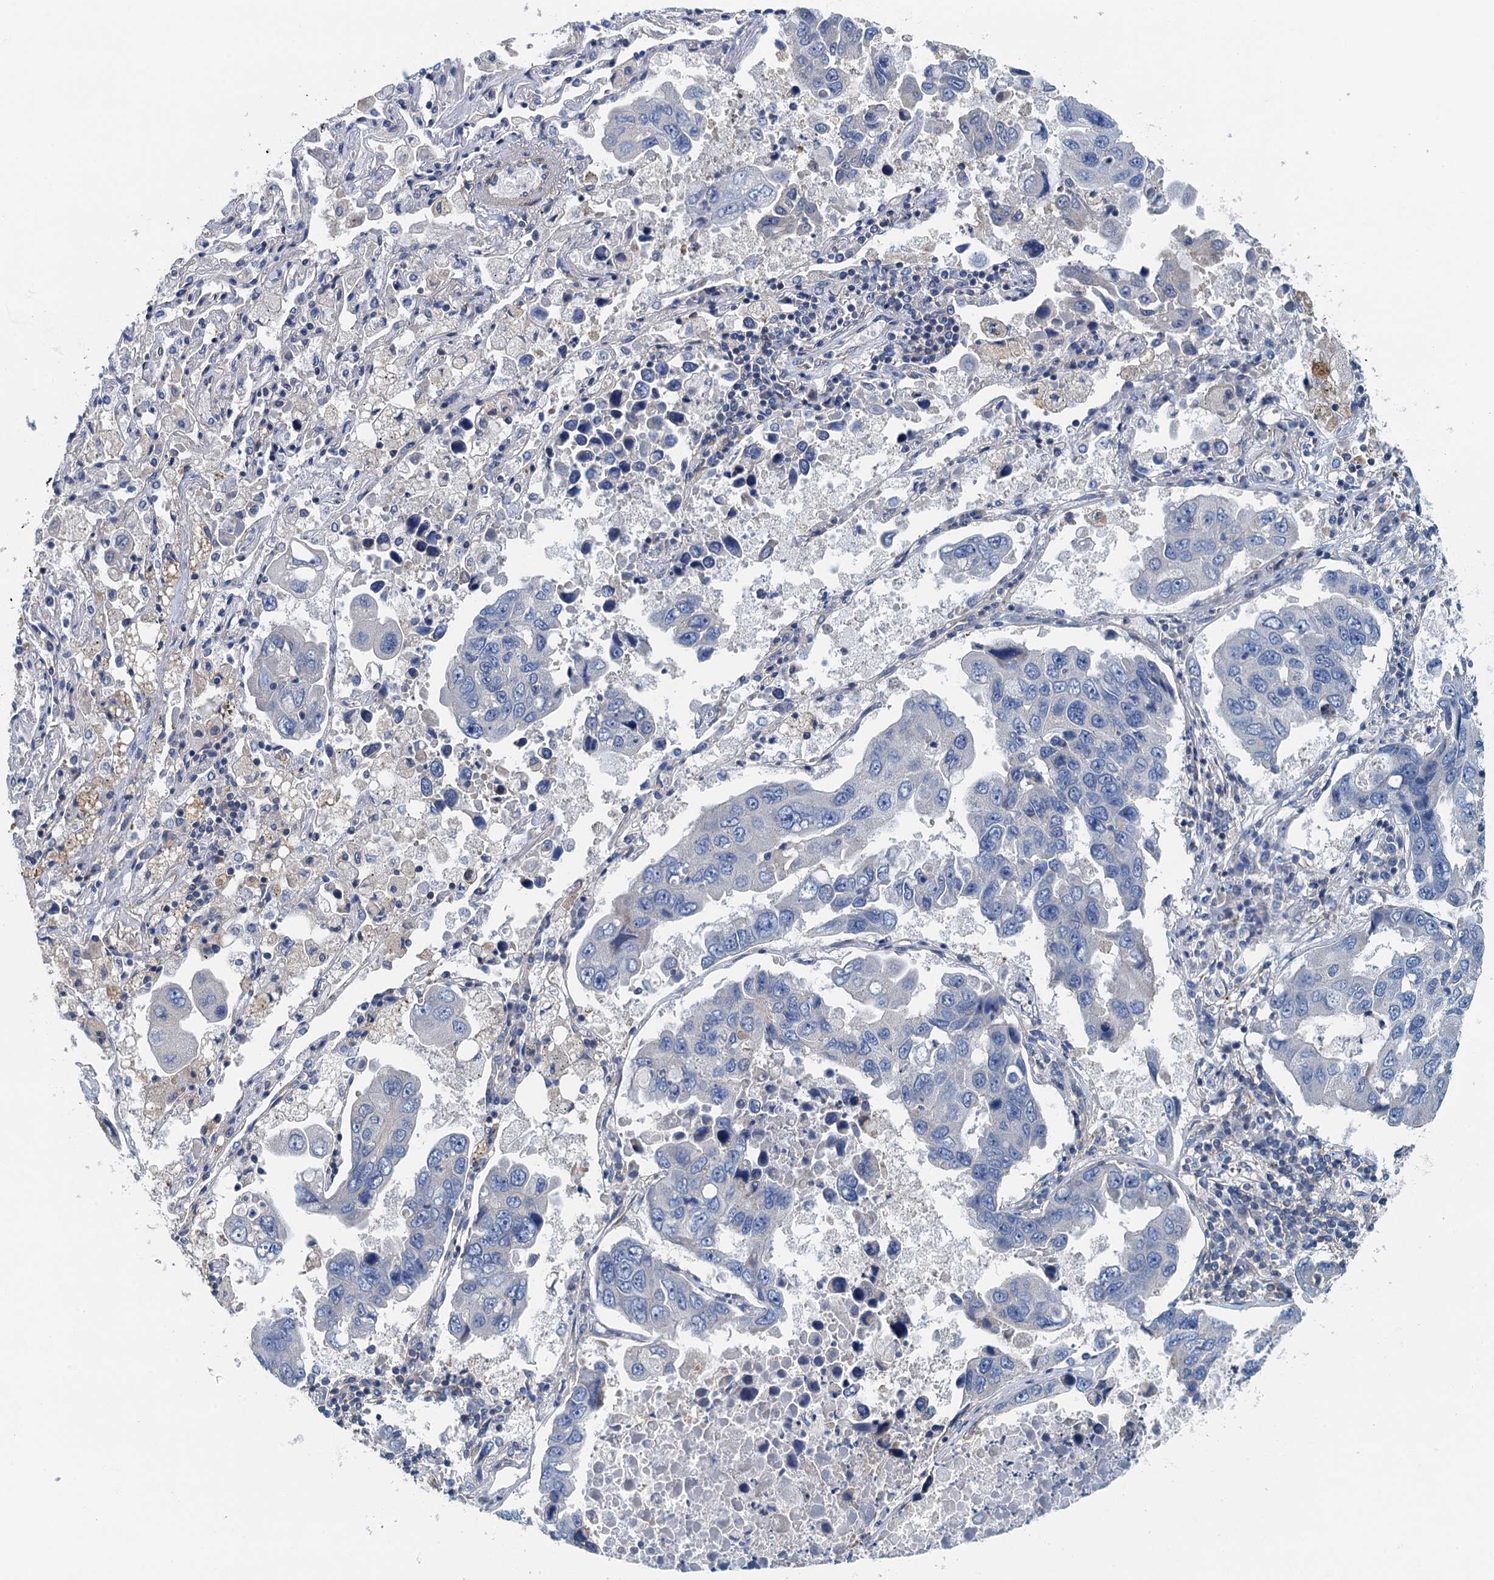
{"staining": {"intensity": "negative", "quantity": "none", "location": "none"}, "tissue": "lung cancer", "cell_type": "Tumor cells", "image_type": "cancer", "snomed": [{"axis": "morphology", "description": "Adenocarcinoma, NOS"}, {"axis": "topography", "description": "Lung"}], "caption": "Tumor cells show no significant positivity in lung adenocarcinoma. (Stains: DAB immunohistochemistry (IHC) with hematoxylin counter stain, Microscopy: brightfield microscopy at high magnification).", "gene": "PPP1R14D", "patient": {"sex": "male", "age": 64}}